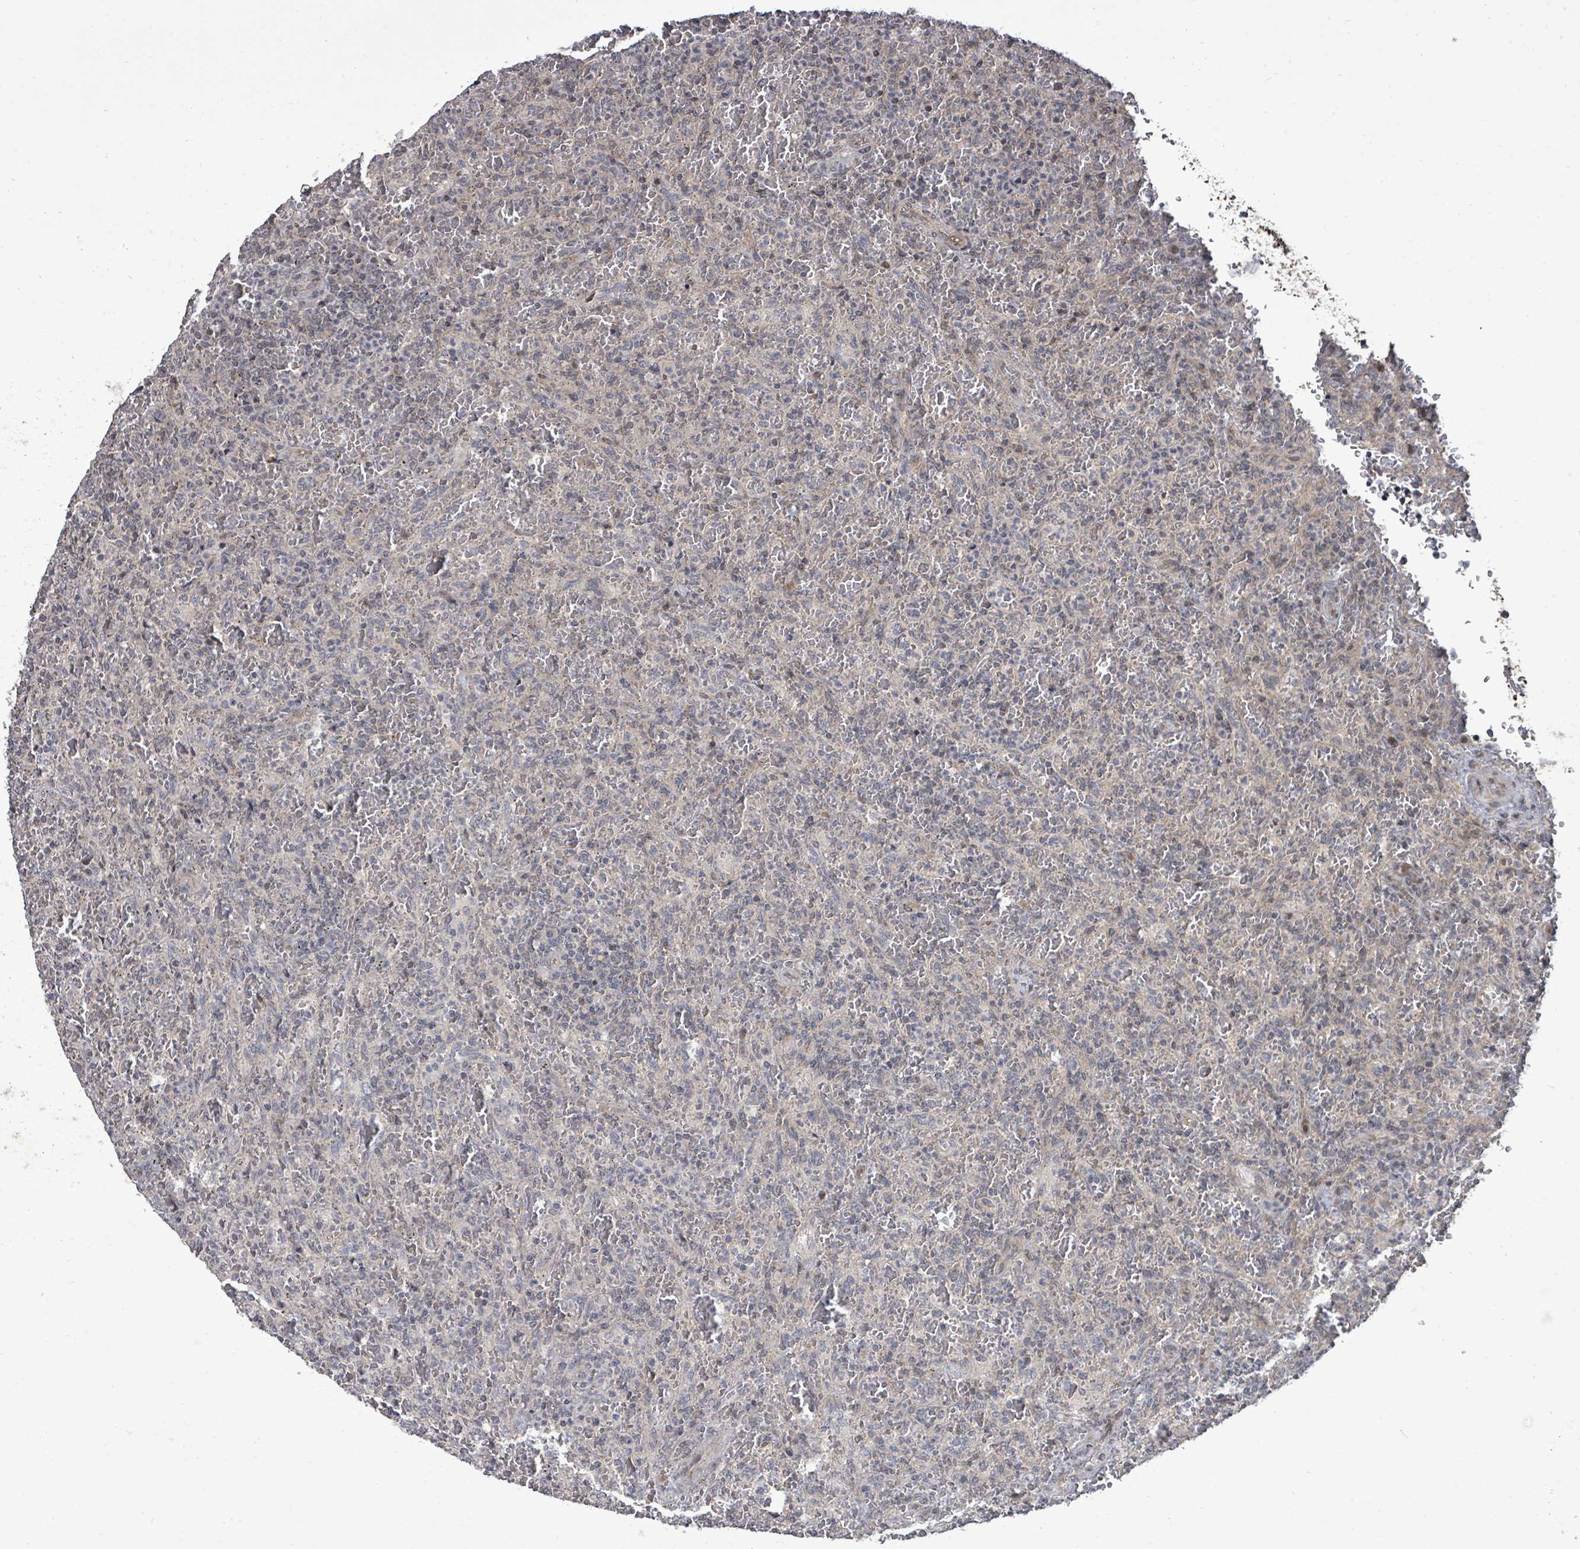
{"staining": {"intensity": "negative", "quantity": "none", "location": "none"}, "tissue": "lymphoma", "cell_type": "Tumor cells", "image_type": "cancer", "snomed": [{"axis": "morphology", "description": "Malignant lymphoma, non-Hodgkin's type, Low grade"}, {"axis": "topography", "description": "Spleen"}], "caption": "Tumor cells are negative for protein expression in human lymphoma. (DAB immunohistochemistry (IHC), high magnification).", "gene": "KRTAP27-1", "patient": {"sex": "female", "age": 64}}